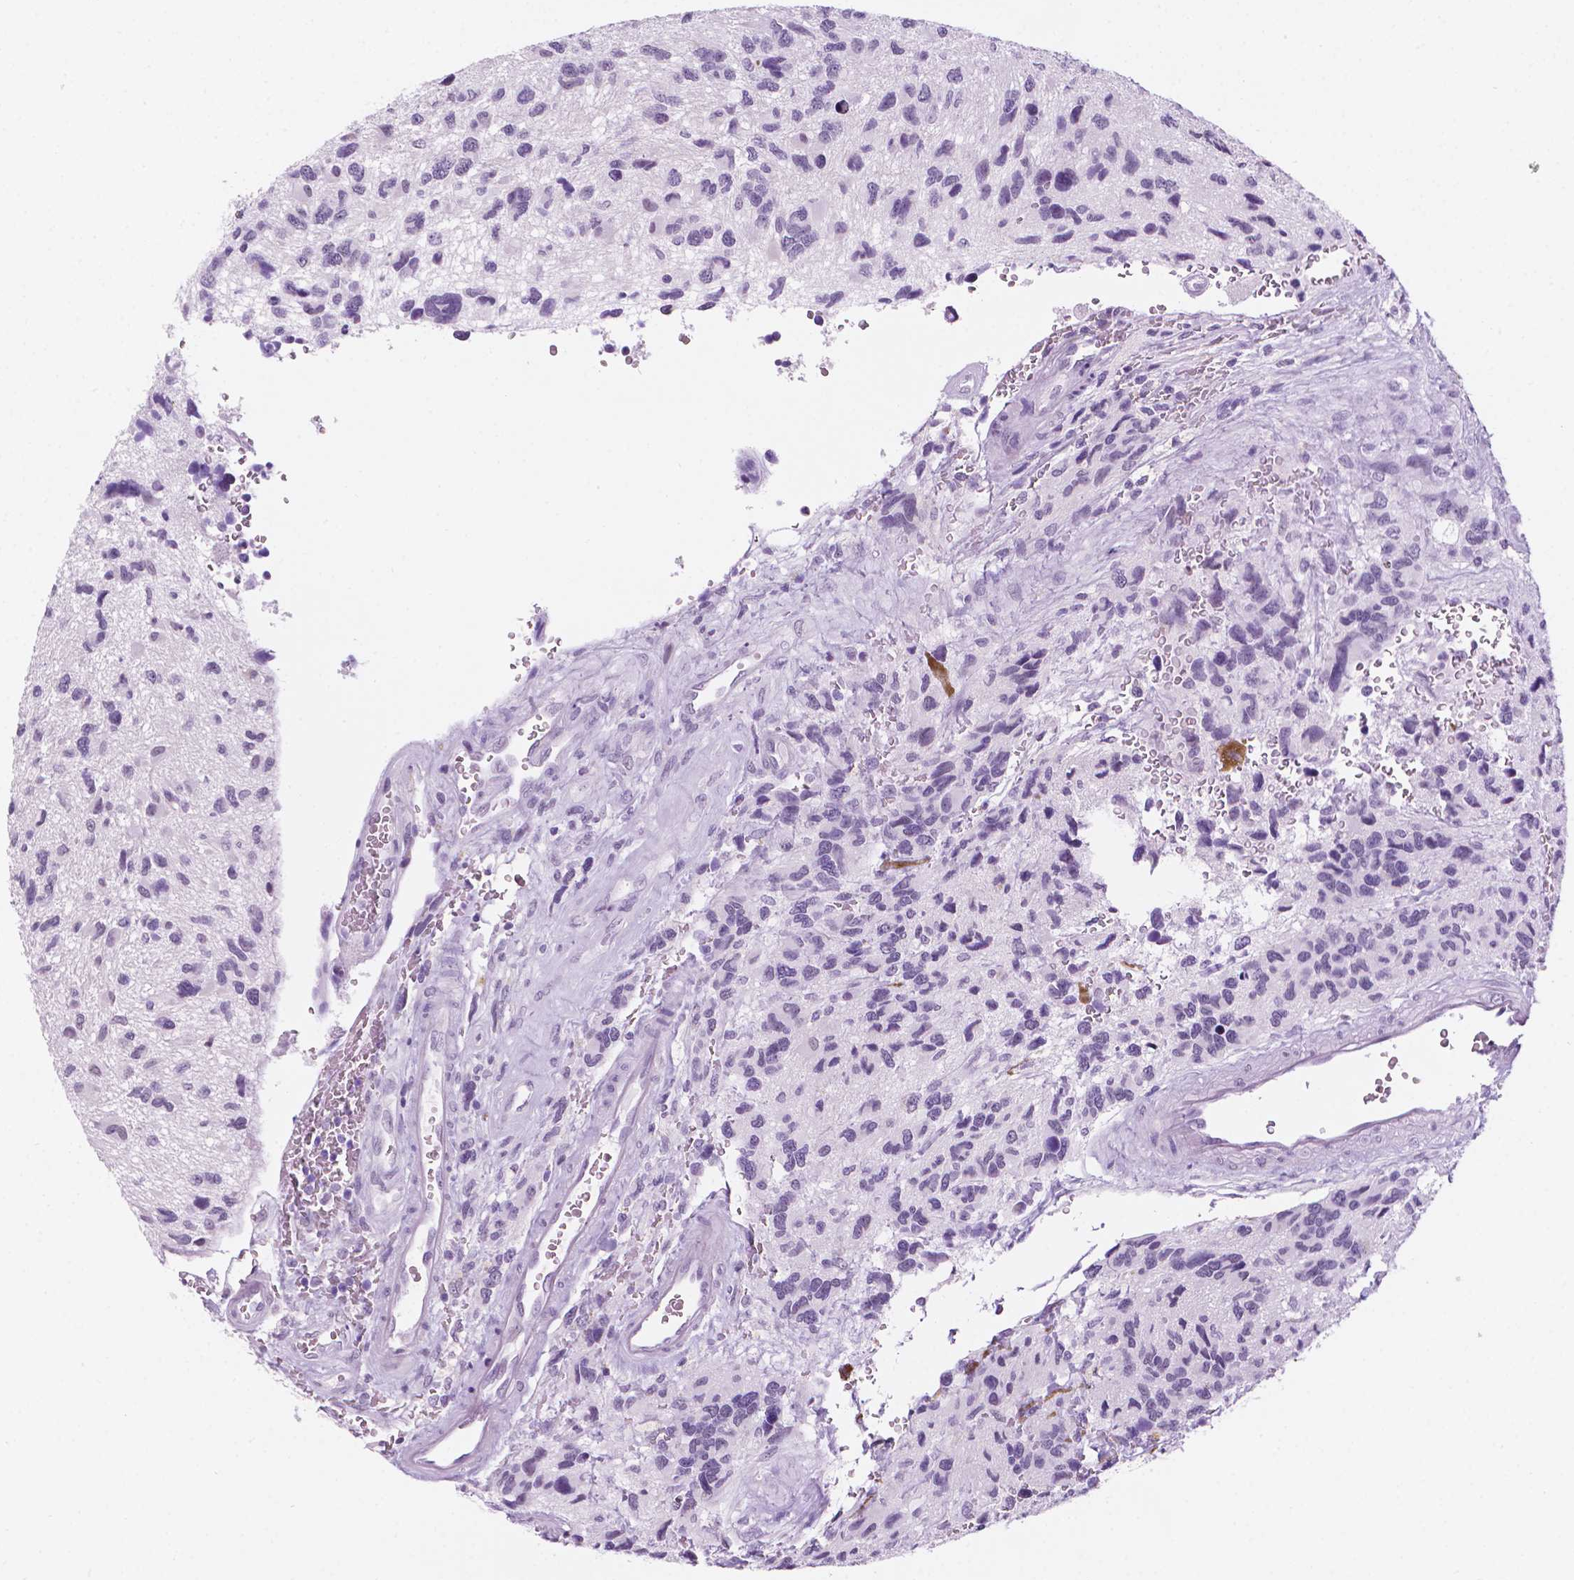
{"staining": {"intensity": "negative", "quantity": "none", "location": "none"}, "tissue": "glioma", "cell_type": "Tumor cells", "image_type": "cancer", "snomed": [{"axis": "morphology", "description": "Glioma, malignant, NOS"}, {"axis": "morphology", "description": "Glioma, malignant, High grade"}, {"axis": "topography", "description": "Brain"}], "caption": "An immunohistochemistry photomicrograph of high-grade glioma (malignant) is shown. There is no staining in tumor cells of high-grade glioma (malignant).", "gene": "PPL", "patient": {"sex": "female", "age": 71}}